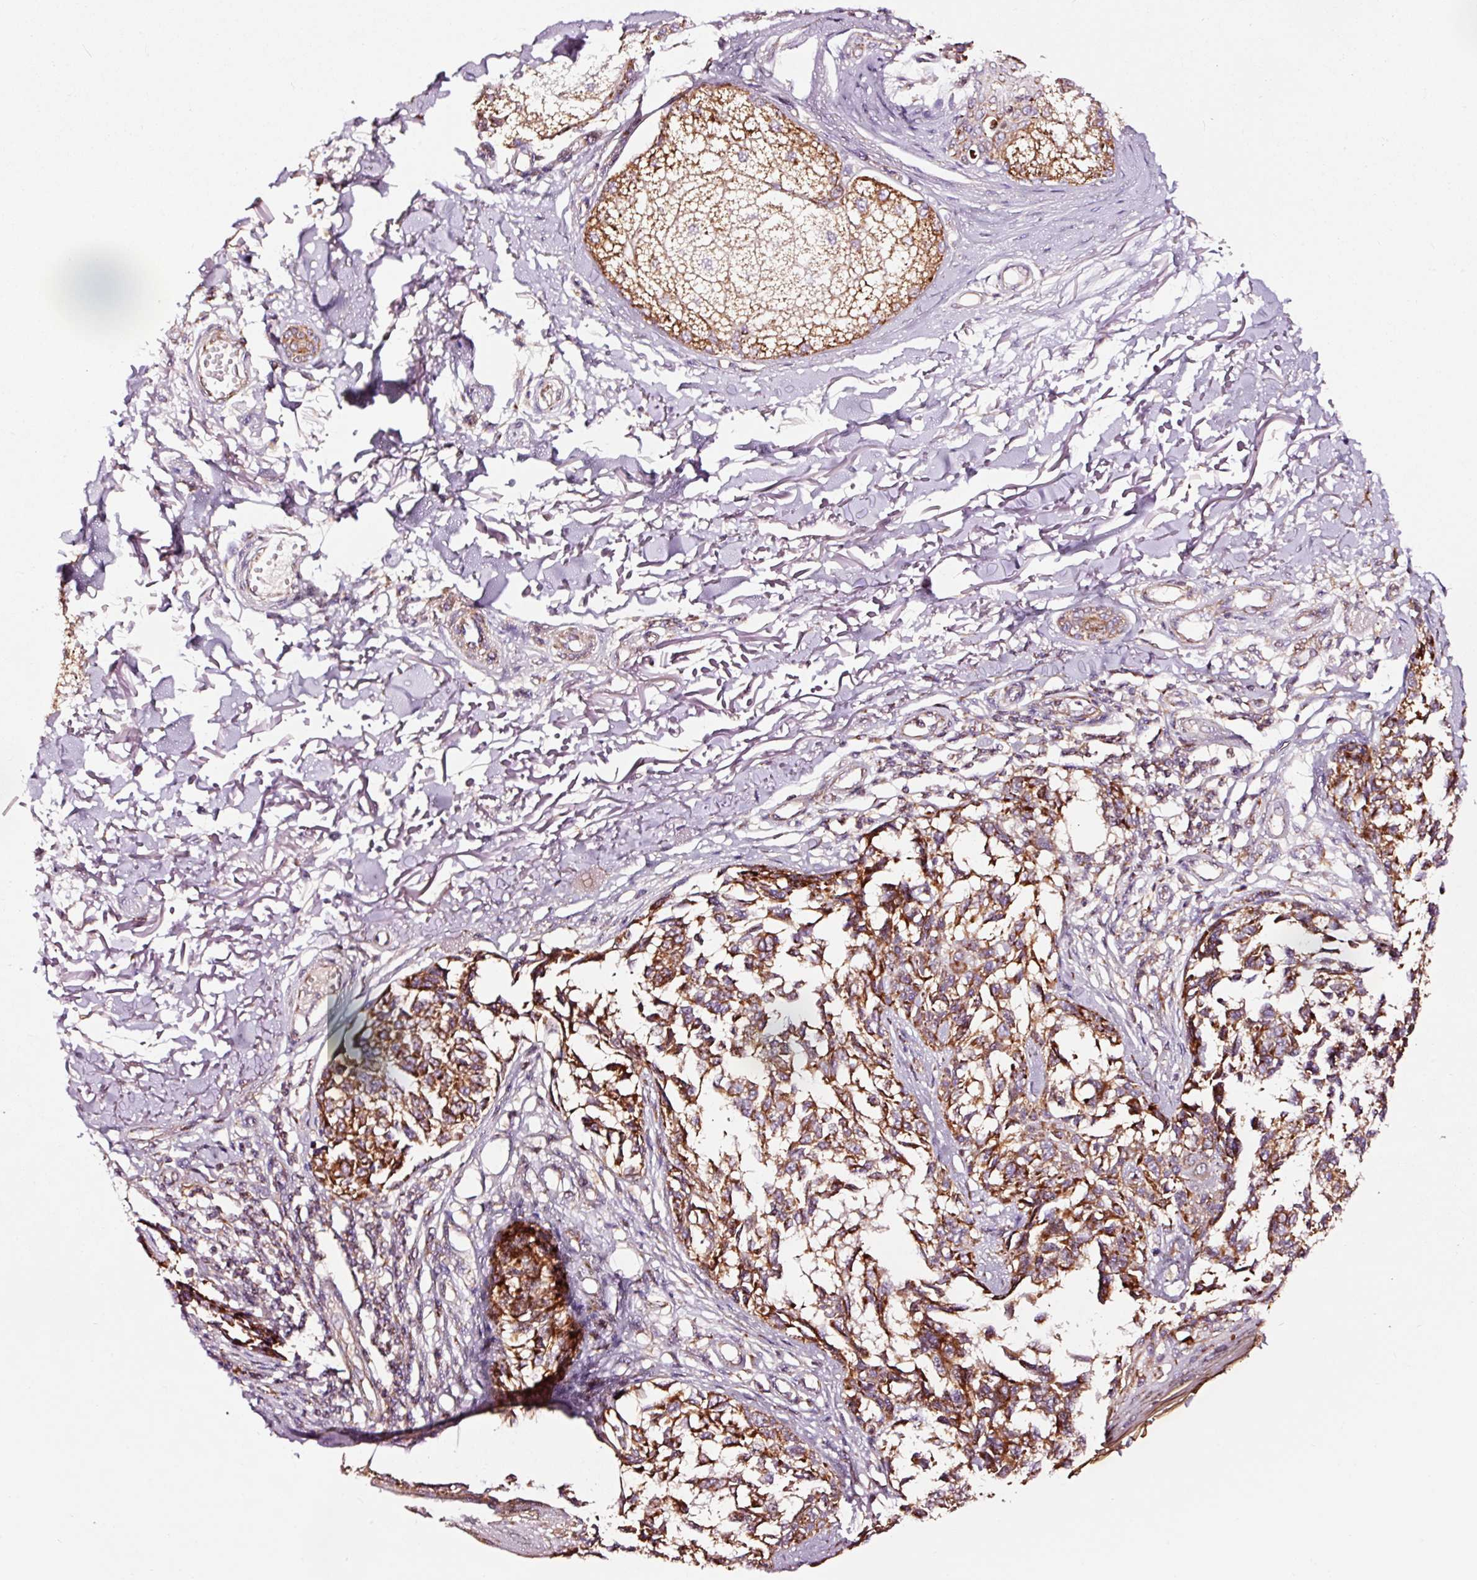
{"staining": {"intensity": "strong", "quantity": ">75%", "location": "cytoplasmic/membranous"}, "tissue": "melanoma", "cell_type": "Tumor cells", "image_type": "cancer", "snomed": [{"axis": "morphology", "description": "Malignant melanoma, NOS"}, {"axis": "topography", "description": "Skin"}], "caption": "Immunohistochemical staining of human melanoma displays strong cytoplasmic/membranous protein expression in approximately >75% of tumor cells.", "gene": "TPM1", "patient": {"sex": "male", "age": 73}}